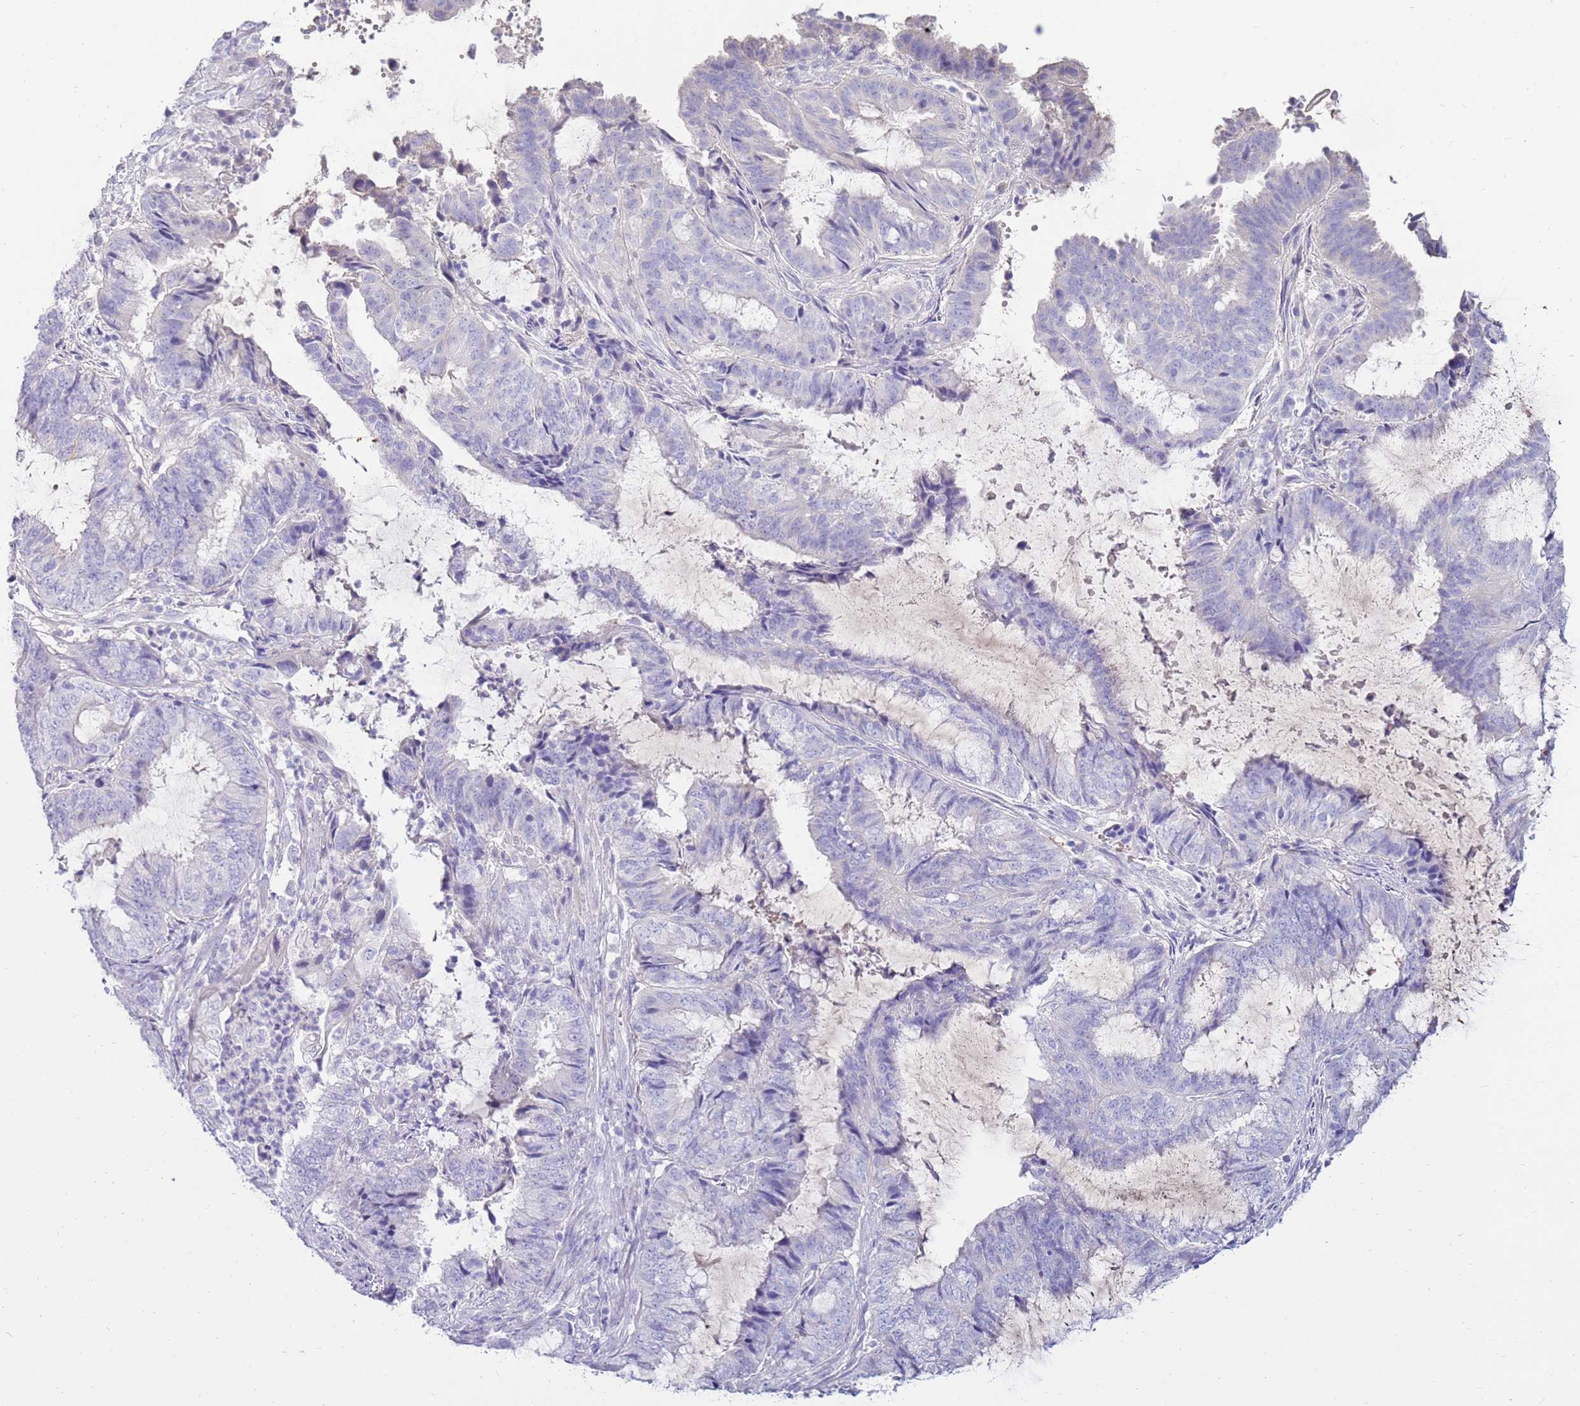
{"staining": {"intensity": "negative", "quantity": "none", "location": "none"}, "tissue": "endometrial cancer", "cell_type": "Tumor cells", "image_type": "cancer", "snomed": [{"axis": "morphology", "description": "Adenocarcinoma, NOS"}, {"axis": "topography", "description": "Endometrium"}], "caption": "IHC histopathology image of neoplastic tissue: endometrial cancer (adenocarcinoma) stained with DAB (3,3'-diaminobenzidine) exhibits no significant protein staining in tumor cells.", "gene": "EVPLL", "patient": {"sex": "female", "age": 51}}